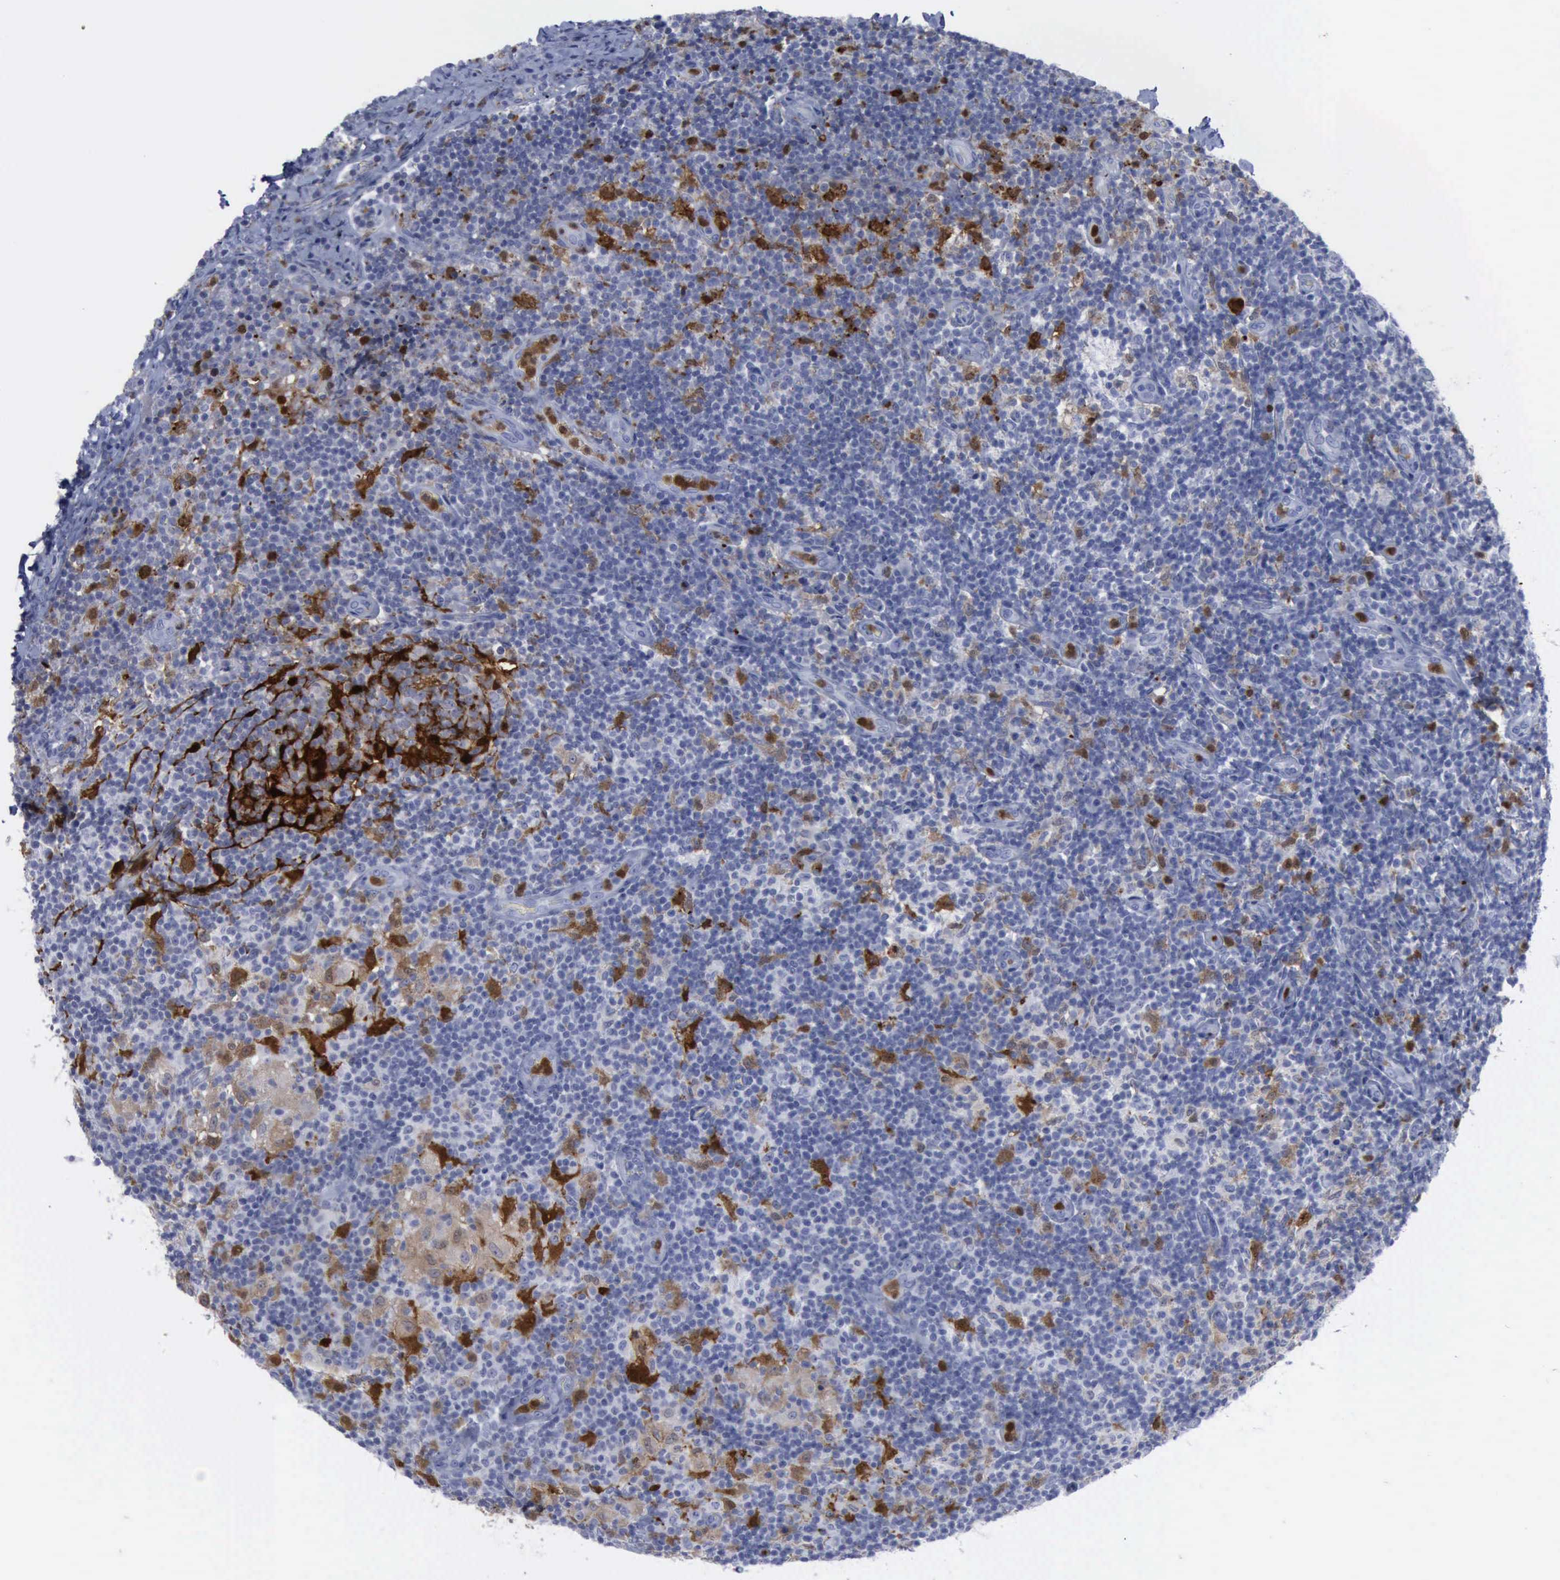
{"staining": {"intensity": "strong", "quantity": "25%-75%", "location": "cytoplasmic/membranous"}, "tissue": "lymph node", "cell_type": "Germinal center cells", "image_type": "normal", "snomed": [{"axis": "morphology", "description": "Normal tissue, NOS"}, {"axis": "morphology", "description": "Inflammation, NOS"}, {"axis": "topography", "description": "Lymph node"}], "caption": "Brown immunohistochemical staining in benign lymph node exhibits strong cytoplasmic/membranous expression in about 25%-75% of germinal center cells.", "gene": "CSTA", "patient": {"sex": "male", "age": 46}}